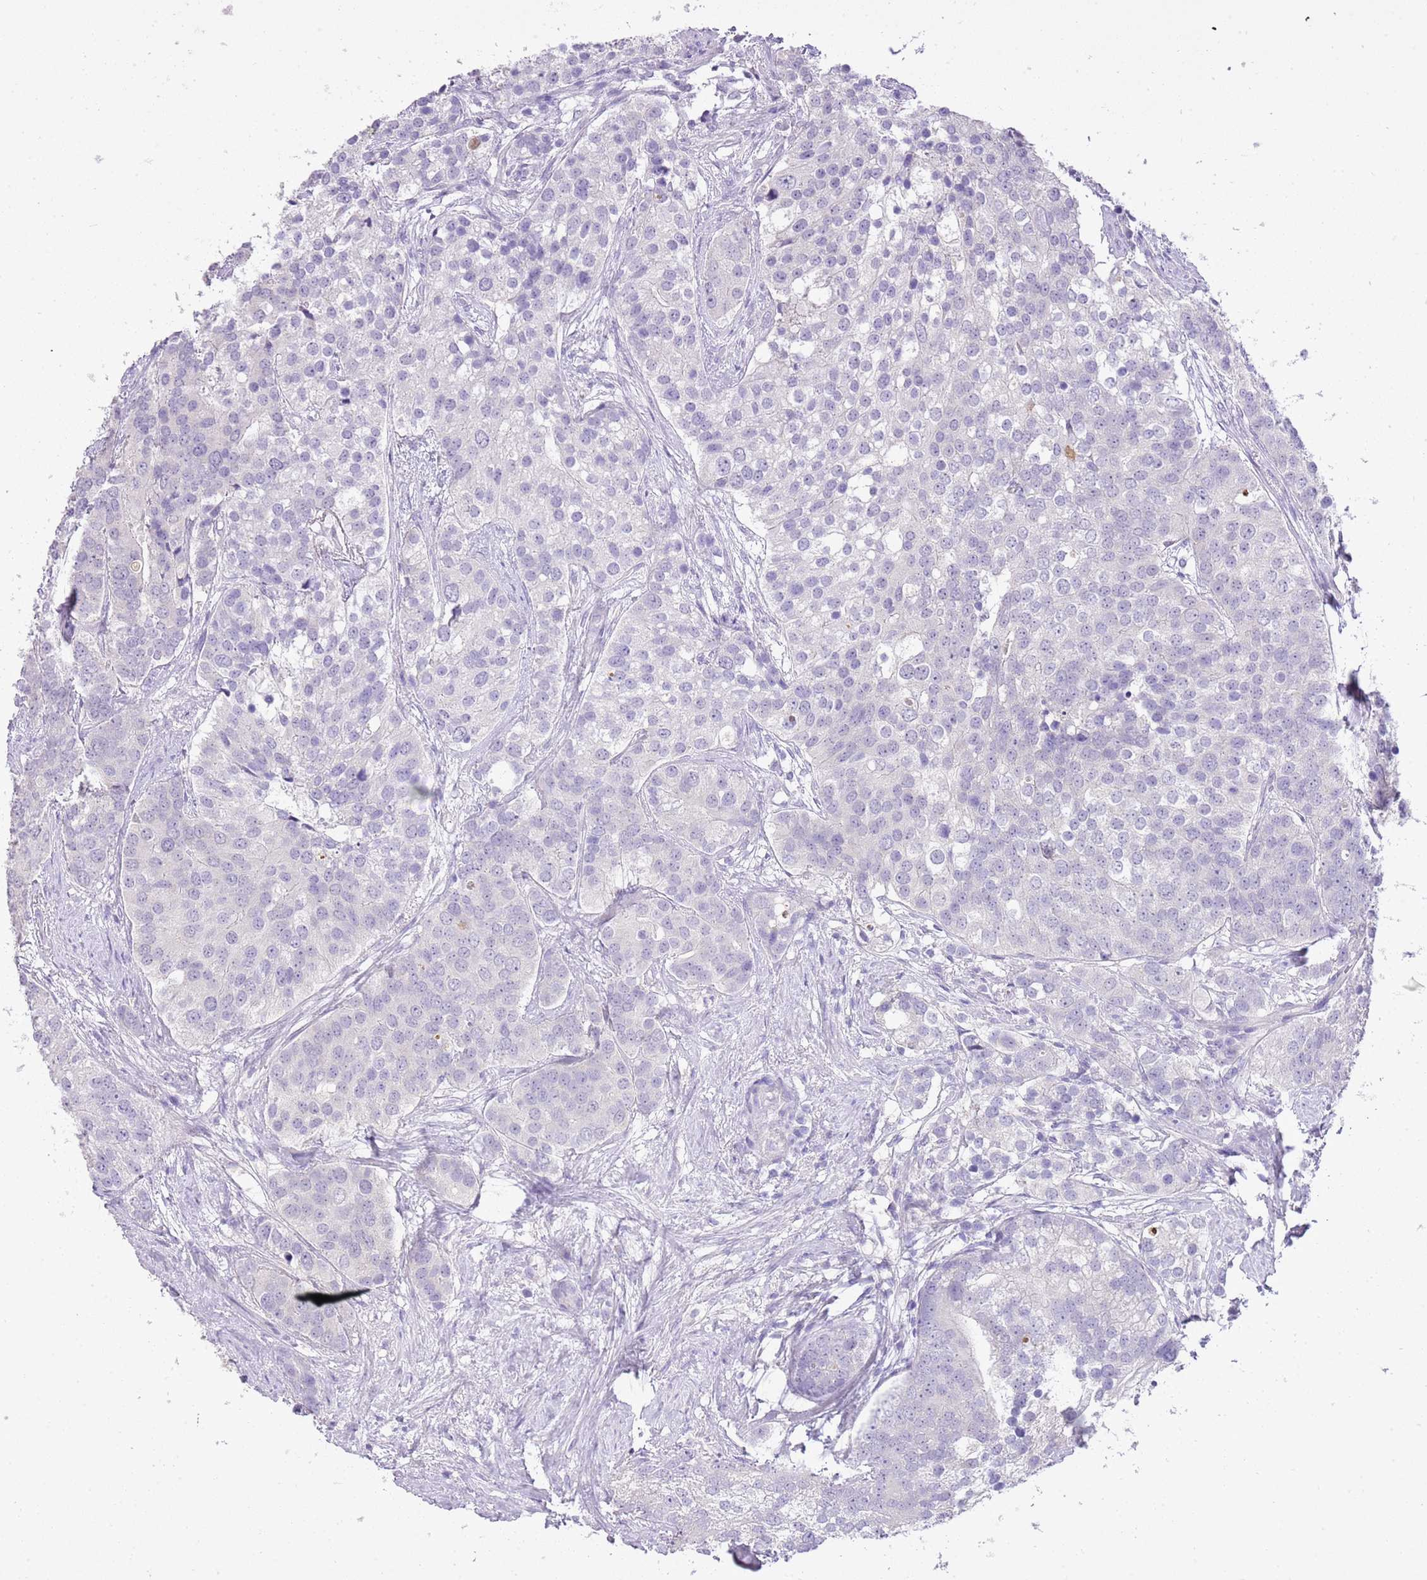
{"staining": {"intensity": "negative", "quantity": "none", "location": "none"}, "tissue": "prostate cancer", "cell_type": "Tumor cells", "image_type": "cancer", "snomed": [{"axis": "morphology", "description": "Adenocarcinoma, High grade"}, {"axis": "topography", "description": "Prostate"}], "caption": "This is a image of immunohistochemistry (IHC) staining of prostate cancer (high-grade adenocarcinoma), which shows no staining in tumor cells. Brightfield microscopy of IHC stained with DAB (brown) and hematoxylin (blue), captured at high magnification.", "gene": "XPO7", "patient": {"sex": "male", "age": 62}}